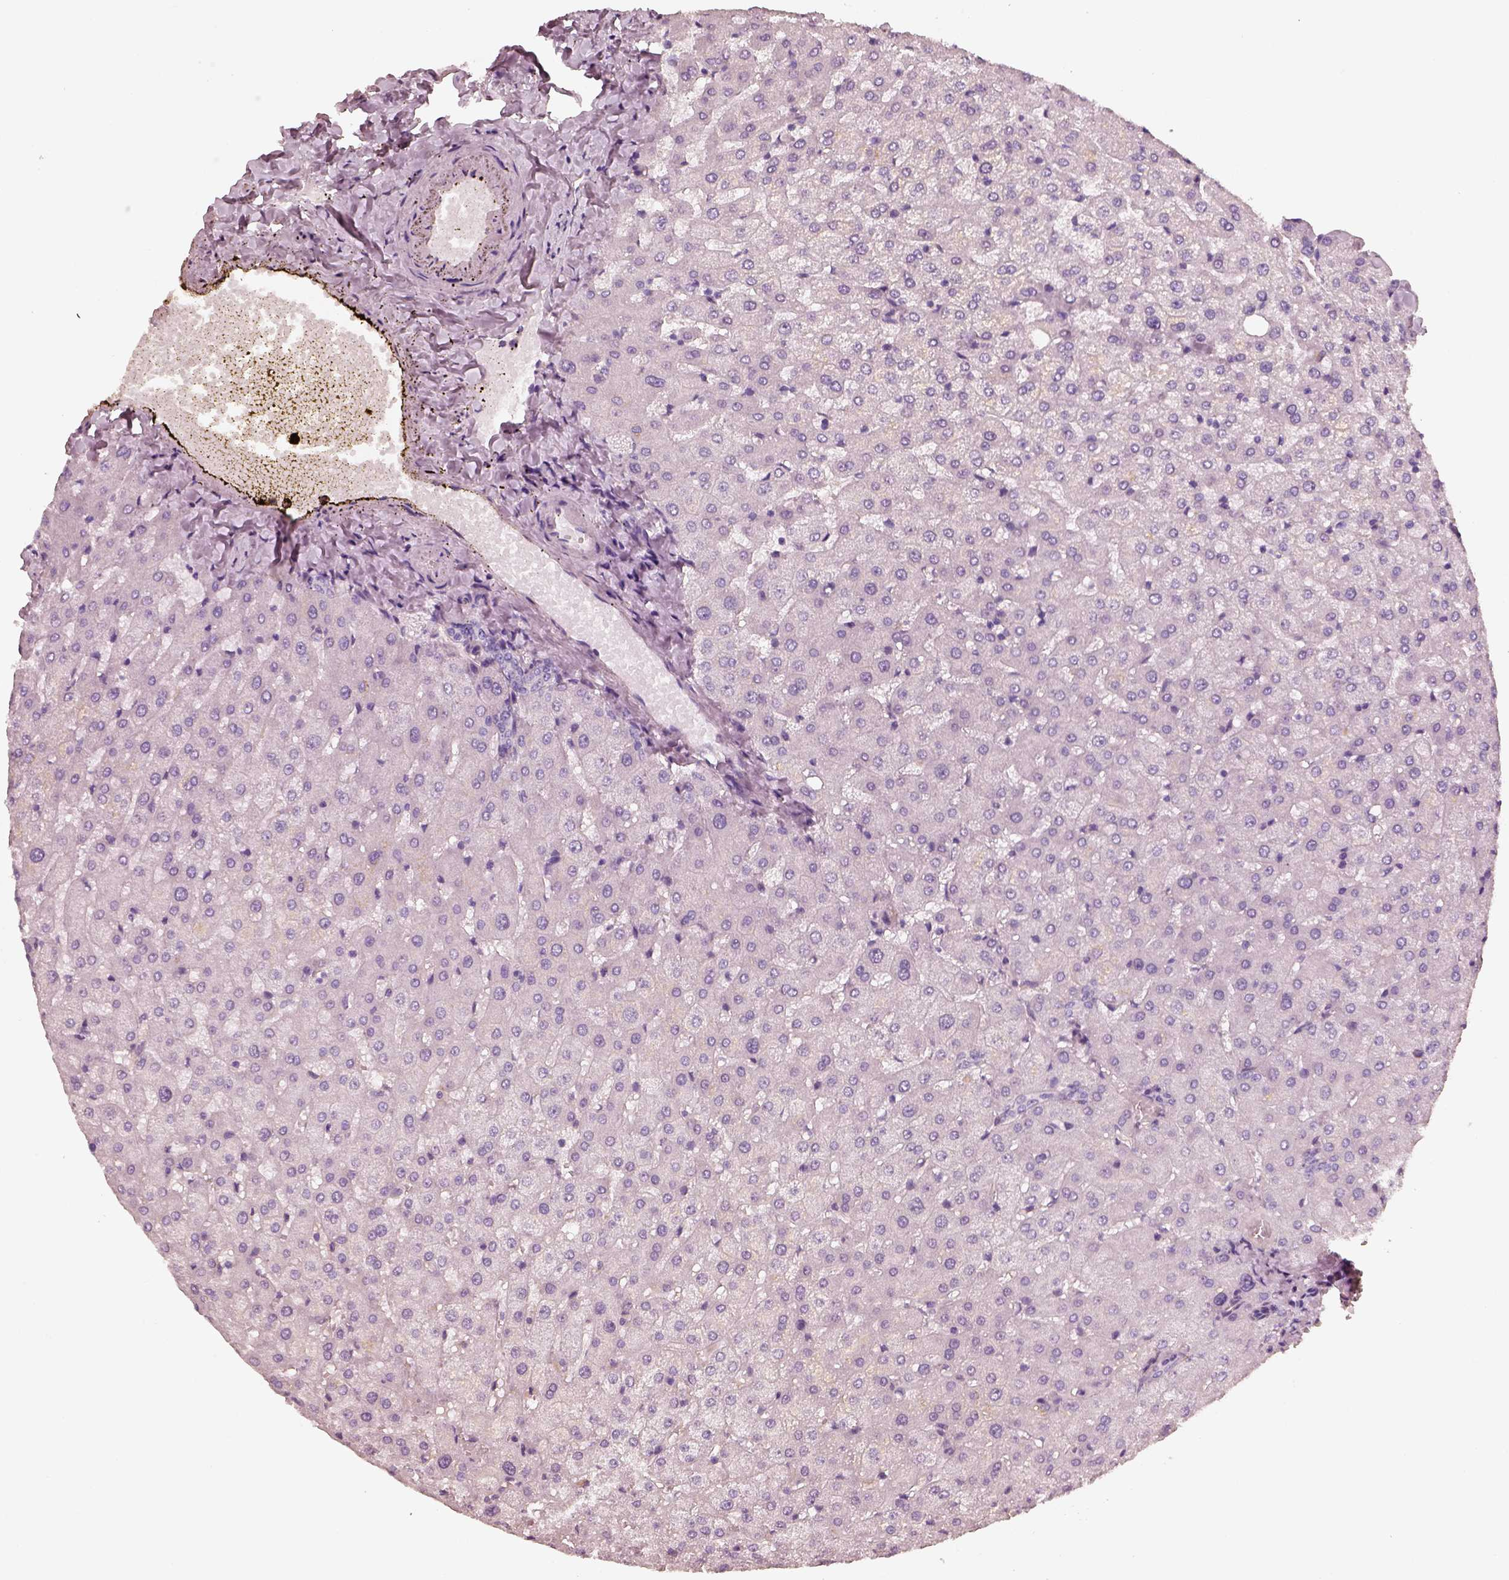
{"staining": {"intensity": "negative", "quantity": "none", "location": "none"}, "tissue": "liver", "cell_type": "Cholangiocytes", "image_type": "normal", "snomed": [{"axis": "morphology", "description": "Normal tissue, NOS"}, {"axis": "topography", "description": "Liver"}], "caption": "Cholangiocytes show no significant staining in unremarkable liver. The staining is performed using DAB brown chromogen with nuclei counter-stained in using hematoxylin.", "gene": "RS1", "patient": {"sex": "female", "age": 50}}